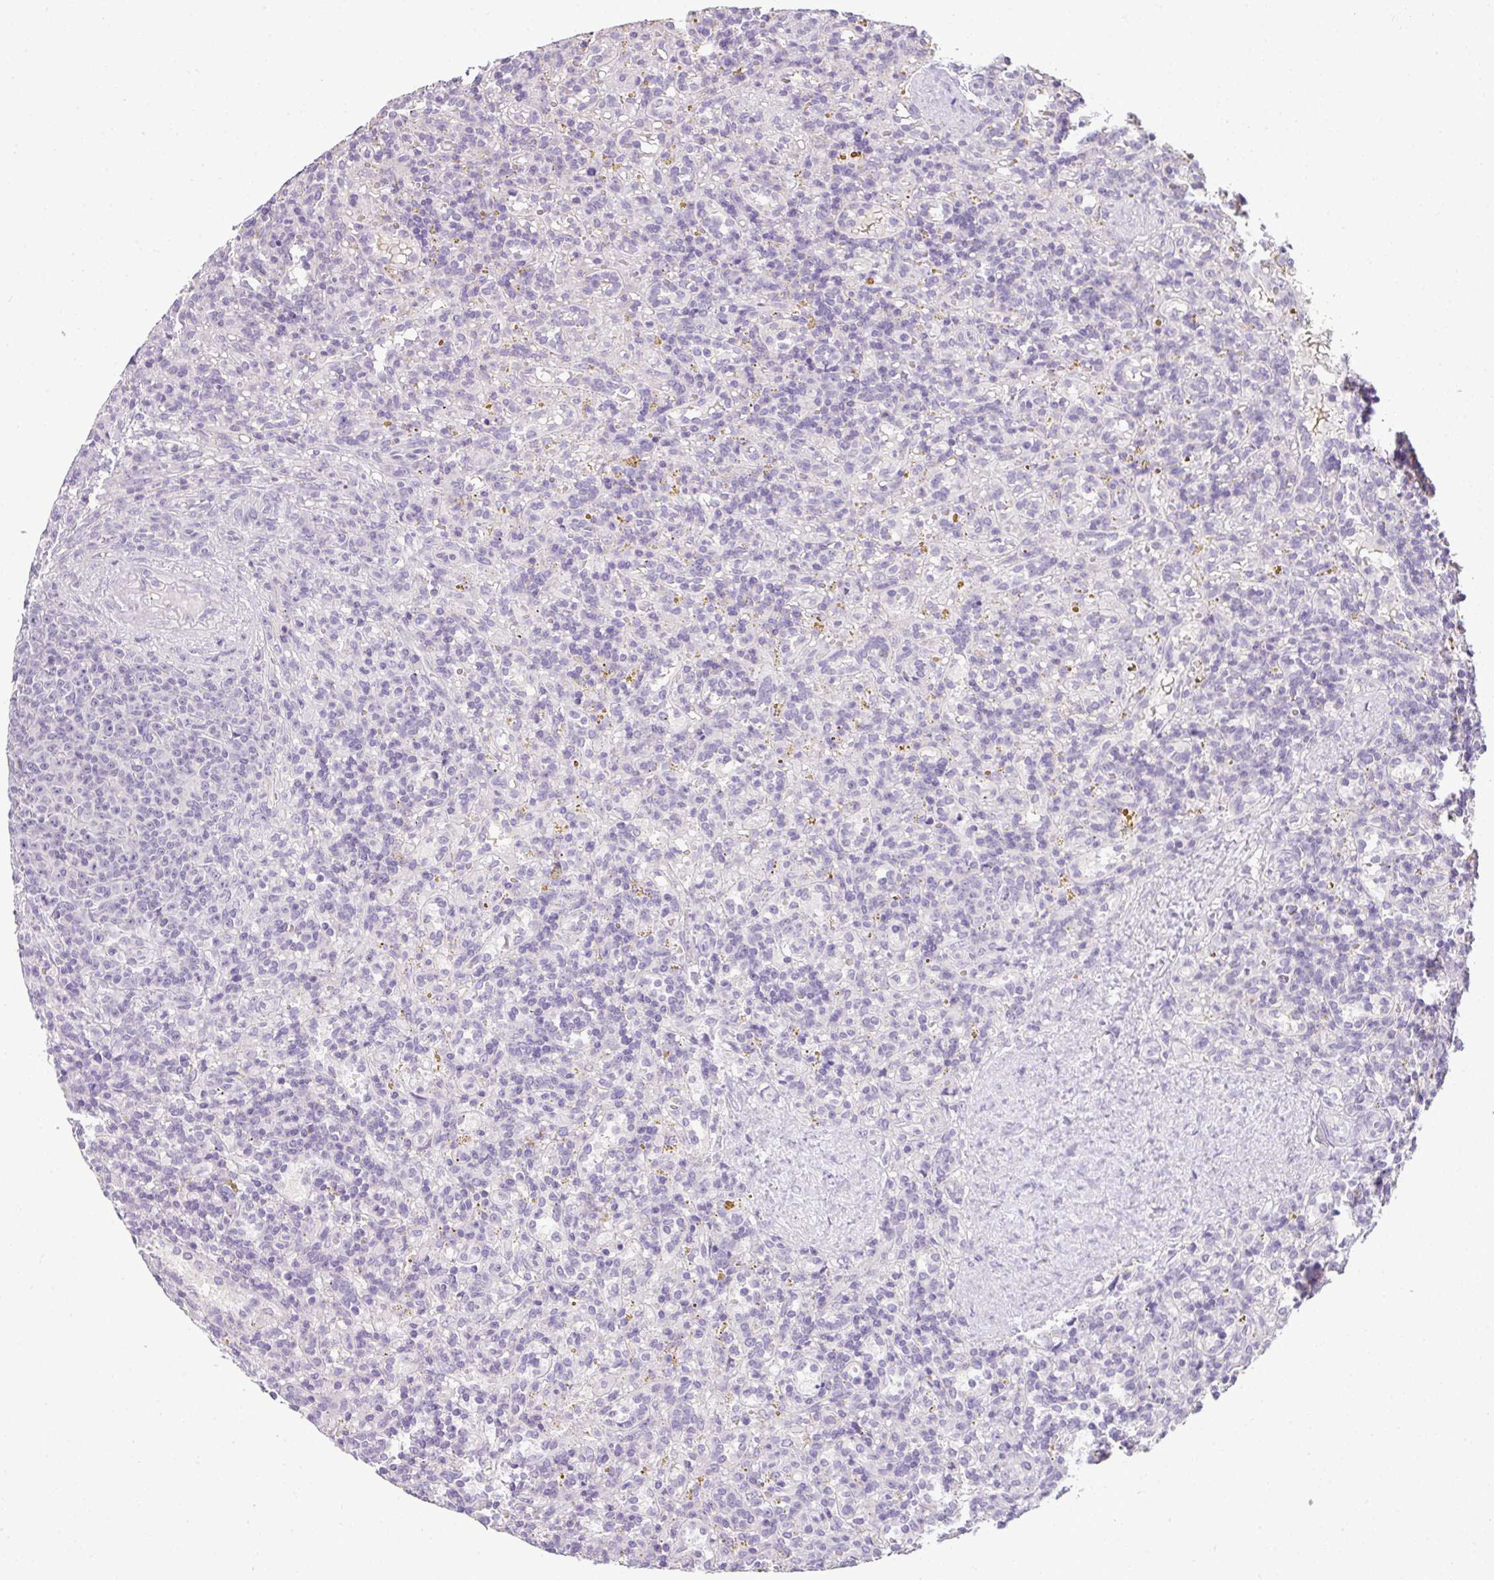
{"staining": {"intensity": "negative", "quantity": "none", "location": "none"}, "tissue": "lymphoma", "cell_type": "Tumor cells", "image_type": "cancer", "snomed": [{"axis": "morphology", "description": "Malignant lymphoma, non-Hodgkin's type, Low grade"}, {"axis": "topography", "description": "Spleen"}], "caption": "IHC photomicrograph of neoplastic tissue: human low-grade malignant lymphoma, non-Hodgkin's type stained with DAB (3,3'-diaminobenzidine) demonstrates no significant protein positivity in tumor cells.", "gene": "CMPK1", "patient": {"sex": "male", "age": 67}}